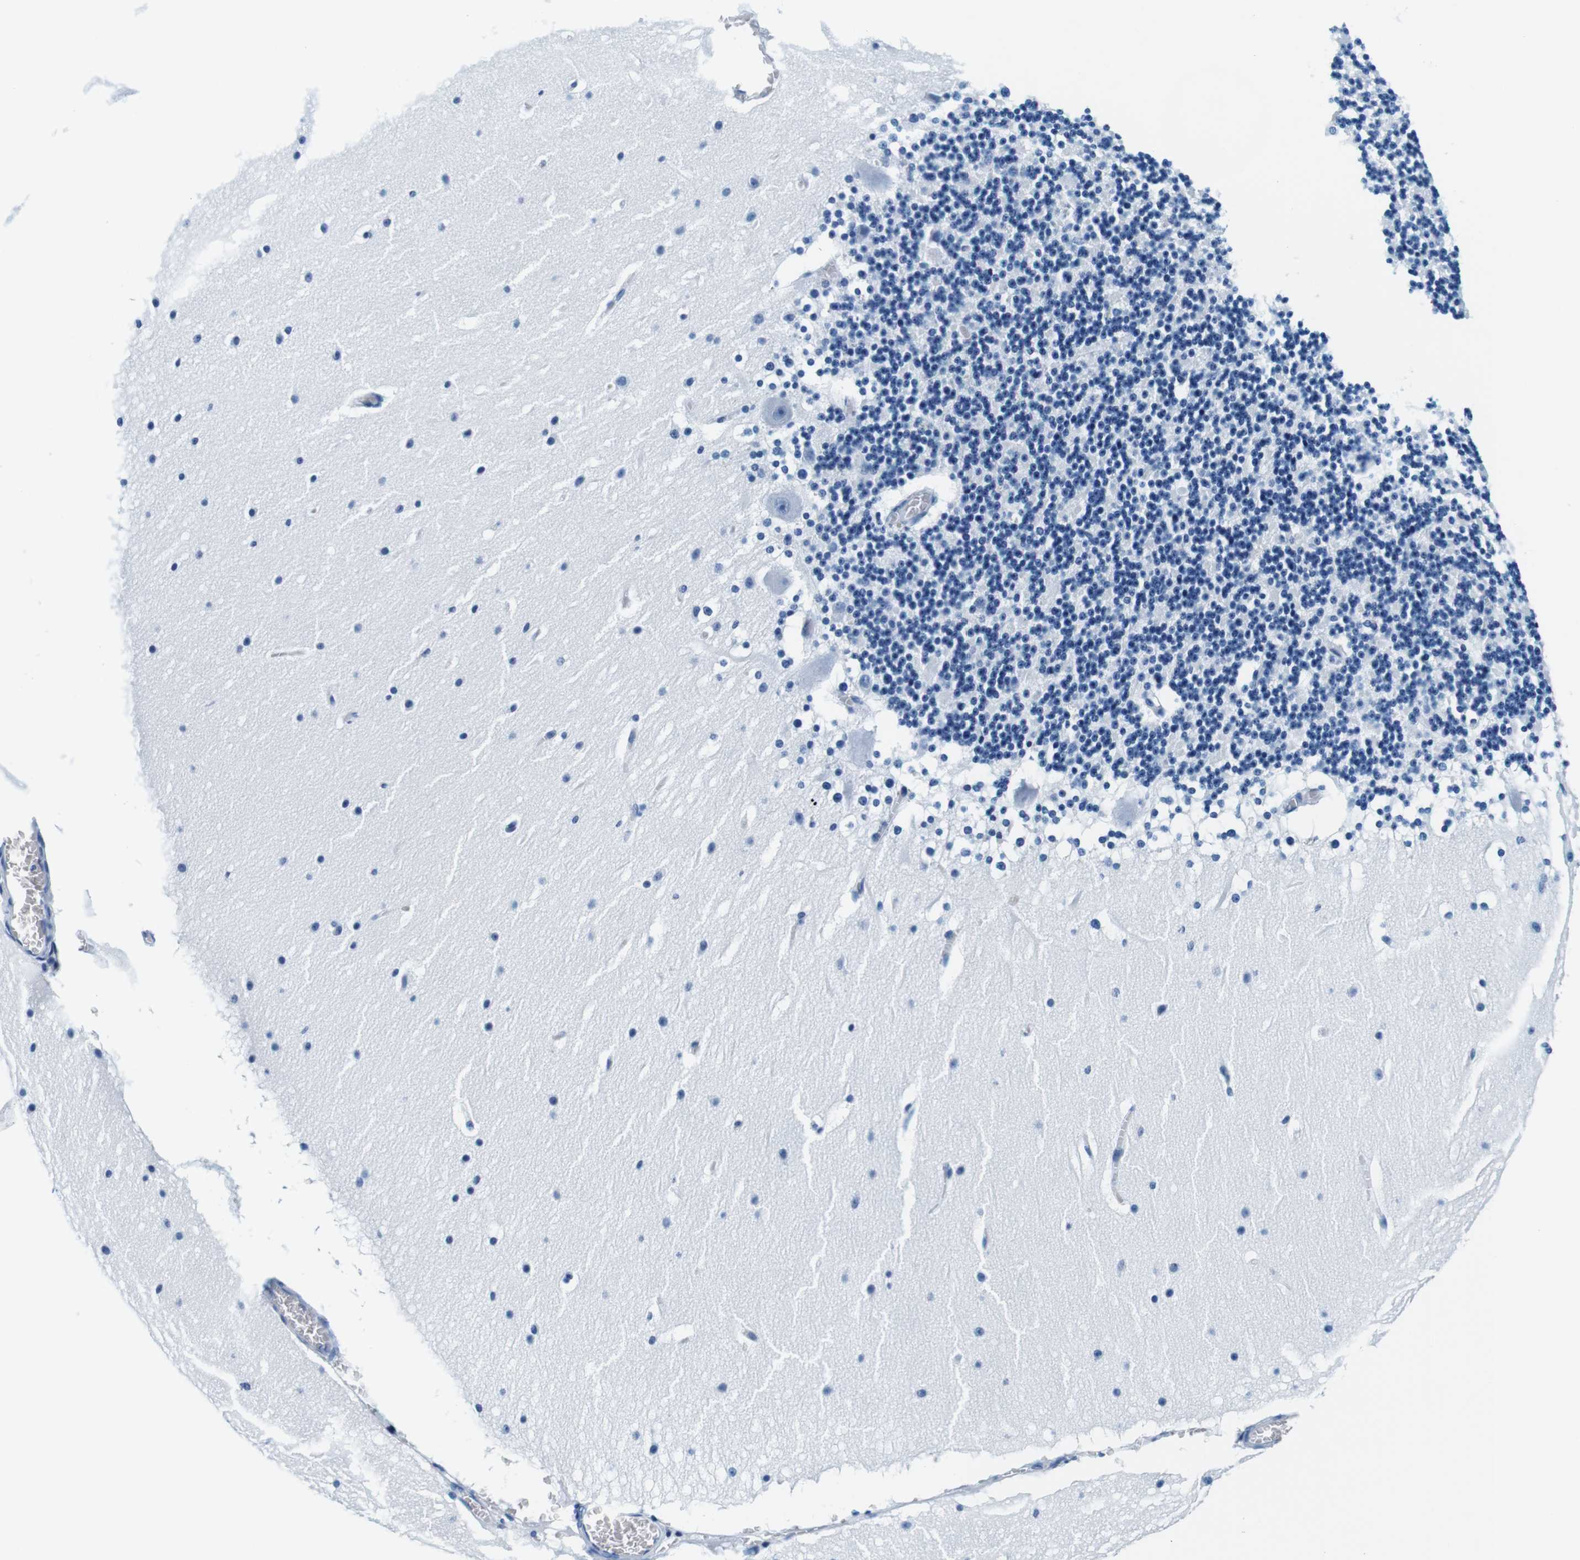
{"staining": {"intensity": "negative", "quantity": "none", "location": "none"}, "tissue": "cerebellum", "cell_type": "Cells in granular layer", "image_type": "normal", "snomed": [{"axis": "morphology", "description": "Normal tissue, NOS"}, {"axis": "topography", "description": "Cerebellum"}], "caption": "Image shows no significant protein positivity in cells in granular layer of unremarkable cerebellum. (Brightfield microscopy of DAB immunohistochemistry at high magnification).", "gene": "ELANE", "patient": {"sex": "female", "age": 19}}